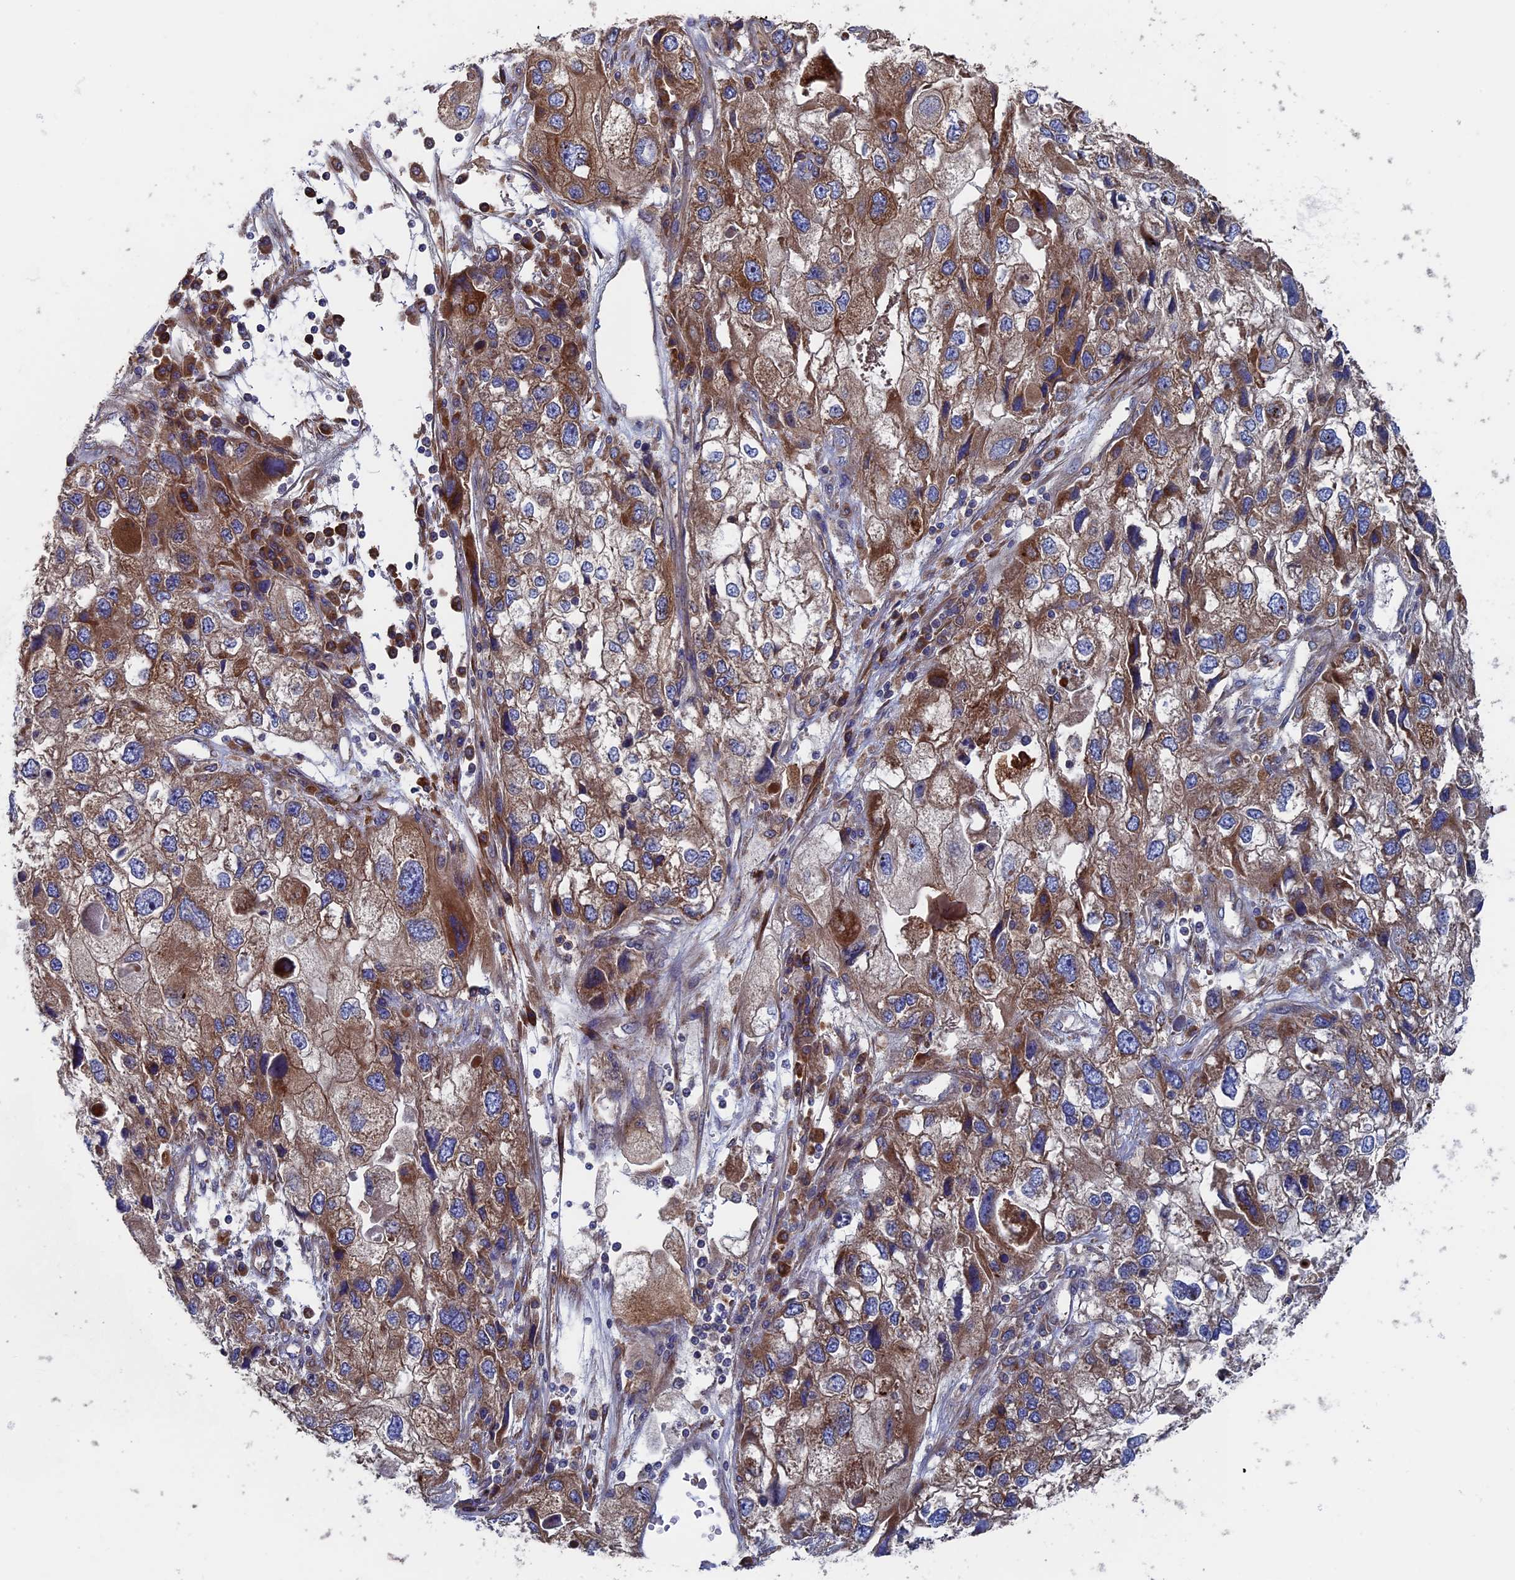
{"staining": {"intensity": "moderate", "quantity": ">75%", "location": "cytoplasmic/membranous"}, "tissue": "endometrial cancer", "cell_type": "Tumor cells", "image_type": "cancer", "snomed": [{"axis": "morphology", "description": "Adenocarcinoma, NOS"}, {"axis": "topography", "description": "Endometrium"}], "caption": "Tumor cells exhibit moderate cytoplasmic/membranous staining in approximately >75% of cells in endometrial adenocarcinoma. The staining was performed using DAB, with brown indicating positive protein expression. Nuclei are stained blue with hematoxylin.", "gene": "DNAJC3", "patient": {"sex": "female", "age": 49}}